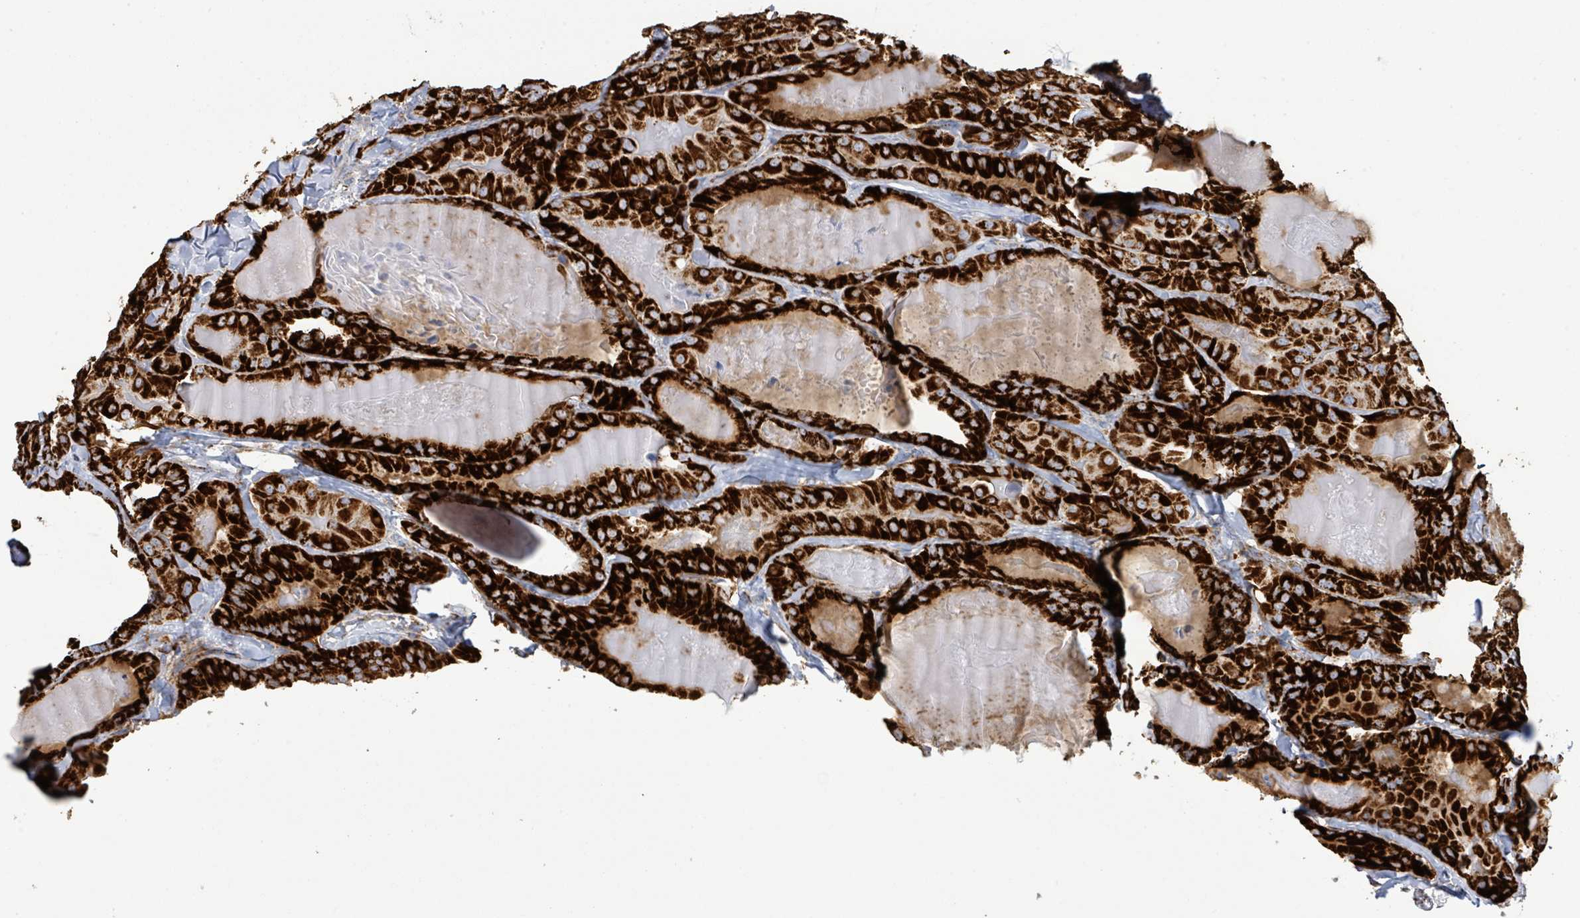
{"staining": {"intensity": "strong", "quantity": ">75%", "location": "cytoplasmic/membranous"}, "tissue": "thyroid cancer", "cell_type": "Tumor cells", "image_type": "cancer", "snomed": [{"axis": "morphology", "description": "Papillary adenocarcinoma, NOS"}, {"axis": "topography", "description": "Thyroid gland"}], "caption": "IHC (DAB) staining of human thyroid cancer demonstrates strong cytoplasmic/membranous protein staining in approximately >75% of tumor cells. (brown staining indicates protein expression, while blue staining denotes nuclei).", "gene": "SUCLG2", "patient": {"sex": "female", "age": 68}}